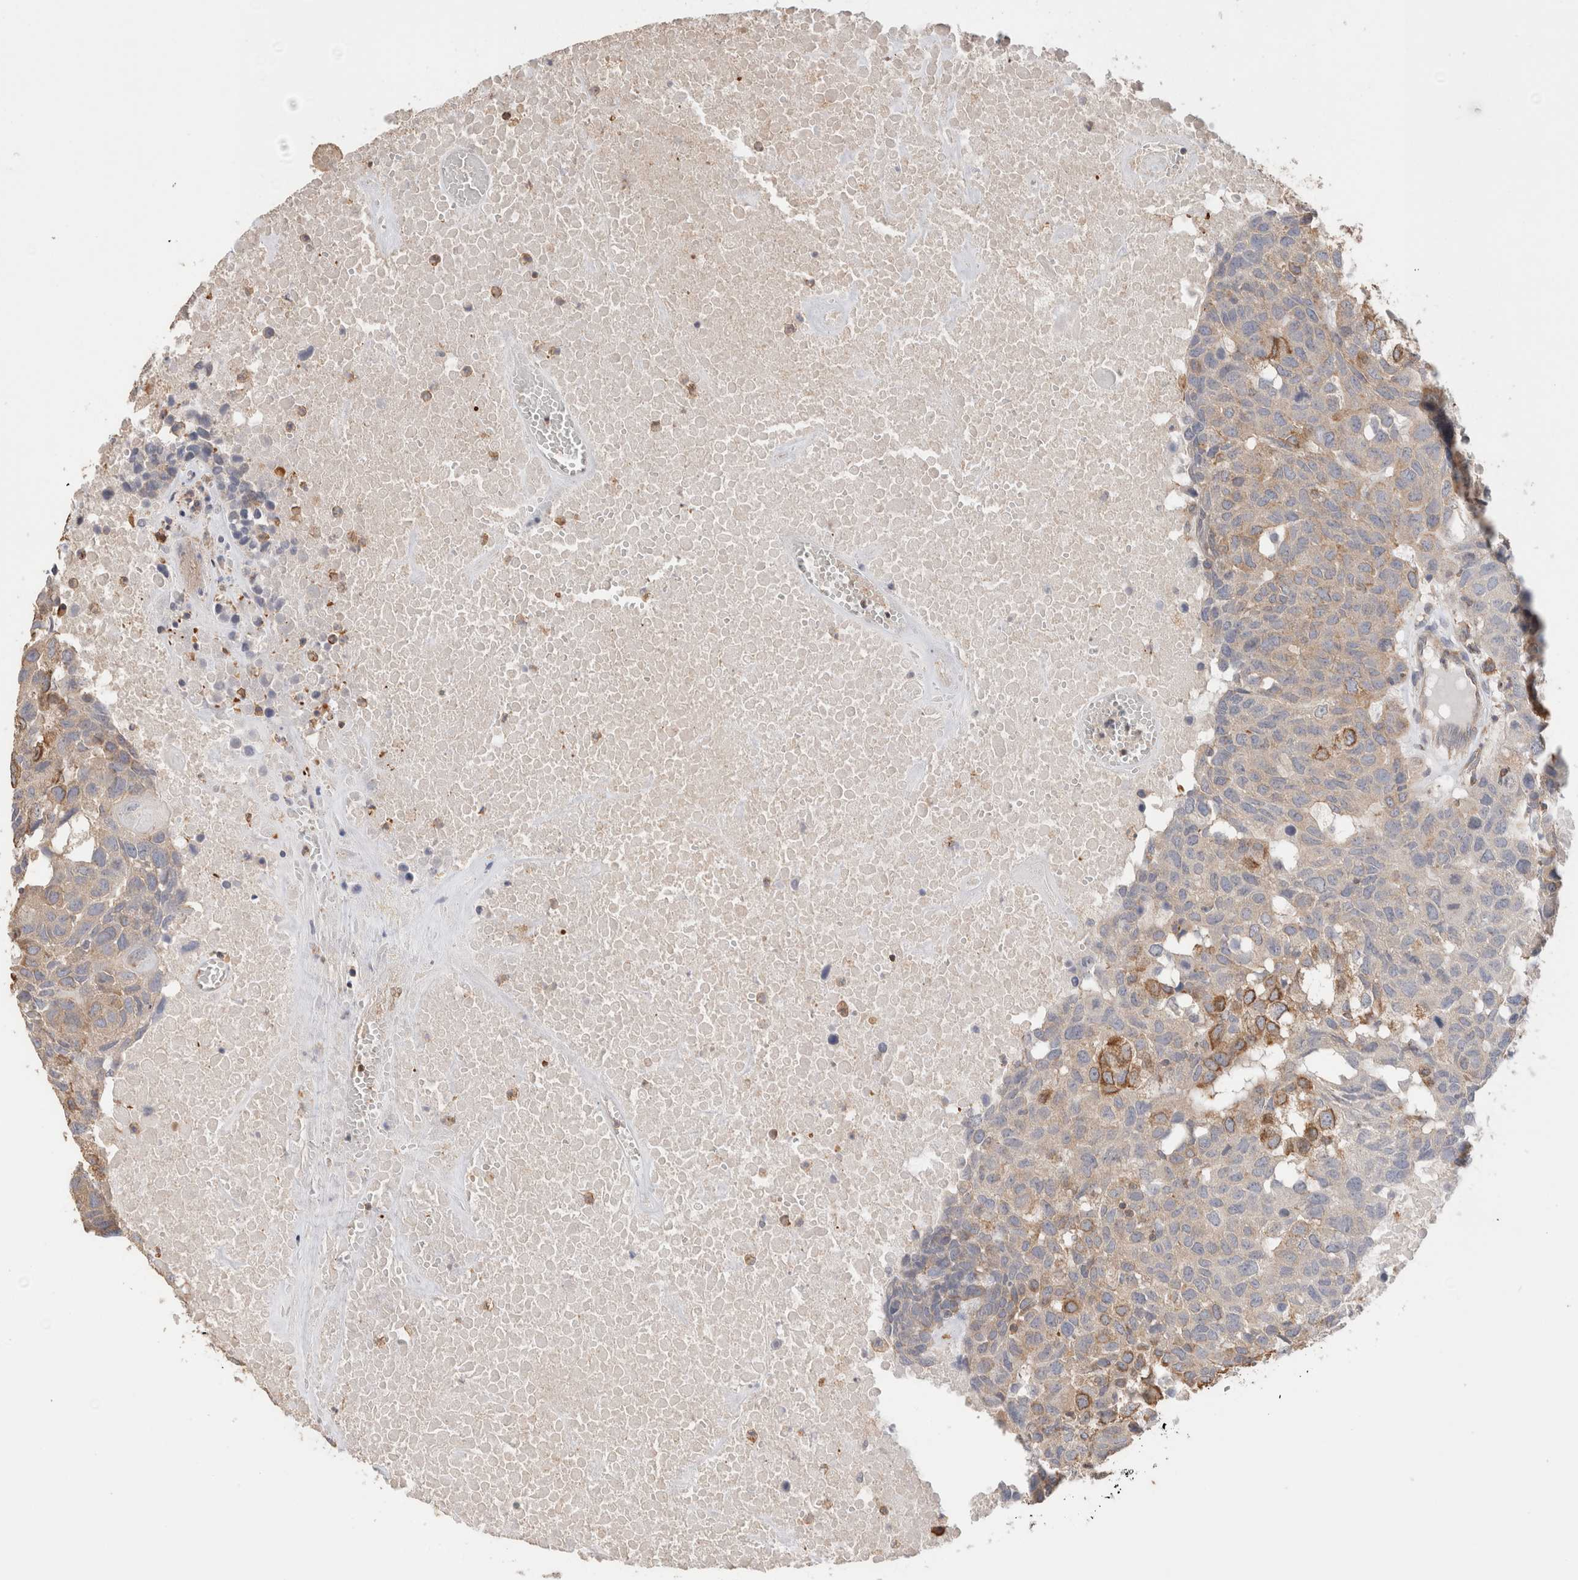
{"staining": {"intensity": "moderate", "quantity": "<25%", "location": "cytoplasmic/membranous"}, "tissue": "head and neck cancer", "cell_type": "Tumor cells", "image_type": "cancer", "snomed": [{"axis": "morphology", "description": "Squamous cell carcinoma, NOS"}, {"axis": "topography", "description": "Head-Neck"}], "caption": "DAB (3,3'-diaminobenzidine) immunohistochemical staining of head and neck cancer demonstrates moderate cytoplasmic/membranous protein positivity in about <25% of tumor cells.", "gene": "CFAP418", "patient": {"sex": "male", "age": 66}}